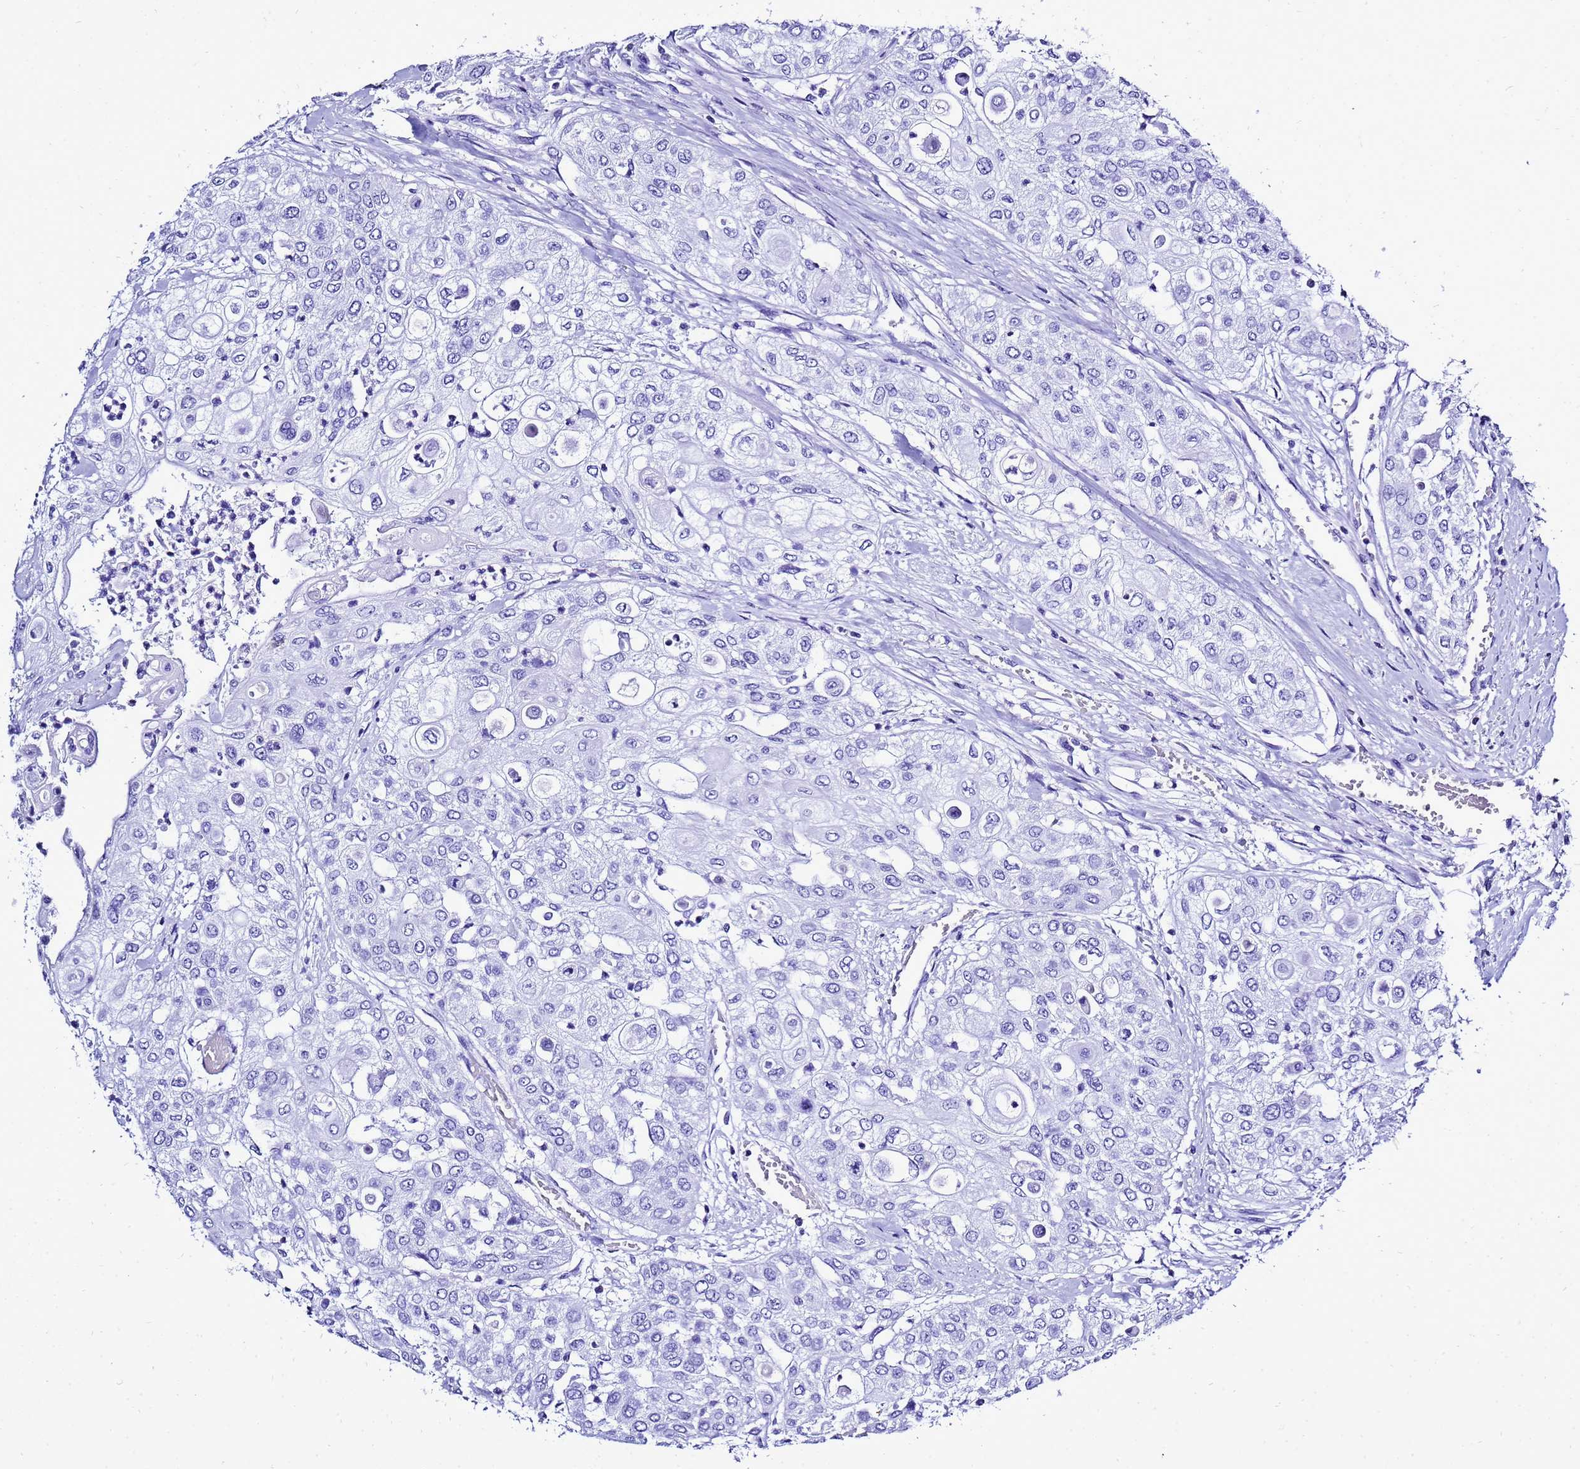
{"staining": {"intensity": "negative", "quantity": "none", "location": "none"}, "tissue": "urothelial cancer", "cell_type": "Tumor cells", "image_type": "cancer", "snomed": [{"axis": "morphology", "description": "Urothelial carcinoma, High grade"}, {"axis": "topography", "description": "Urinary bladder"}], "caption": "This is an IHC micrograph of human urothelial carcinoma (high-grade). There is no positivity in tumor cells.", "gene": "LIPF", "patient": {"sex": "female", "age": 79}}